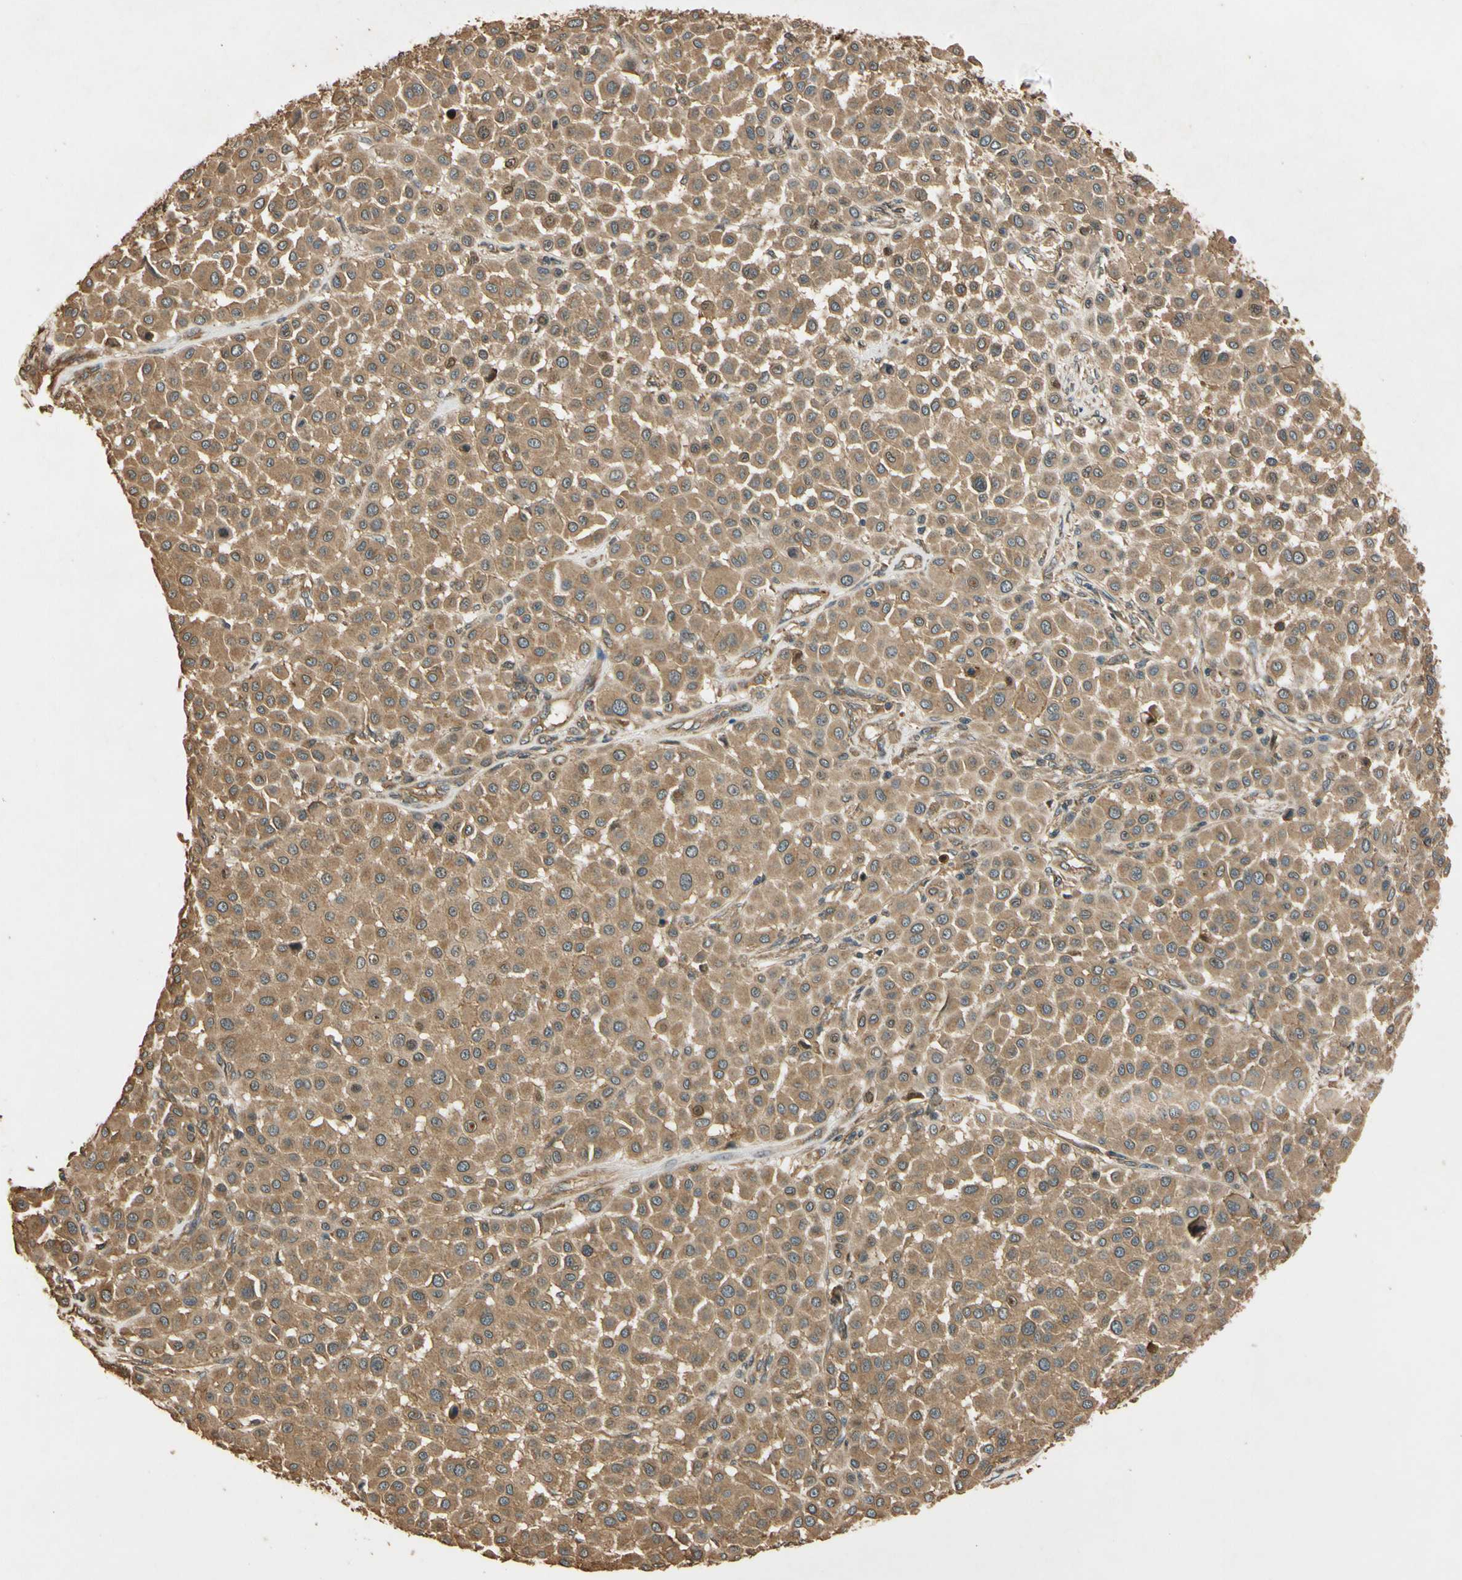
{"staining": {"intensity": "moderate", "quantity": ">75%", "location": "cytoplasmic/membranous"}, "tissue": "melanoma", "cell_type": "Tumor cells", "image_type": "cancer", "snomed": [{"axis": "morphology", "description": "Malignant melanoma, Metastatic site"}, {"axis": "topography", "description": "Soft tissue"}], "caption": "Malignant melanoma (metastatic site) stained with a brown dye exhibits moderate cytoplasmic/membranous positive positivity in approximately >75% of tumor cells.", "gene": "MGRN1", "patient": {"sex": "male", "age": 41}}